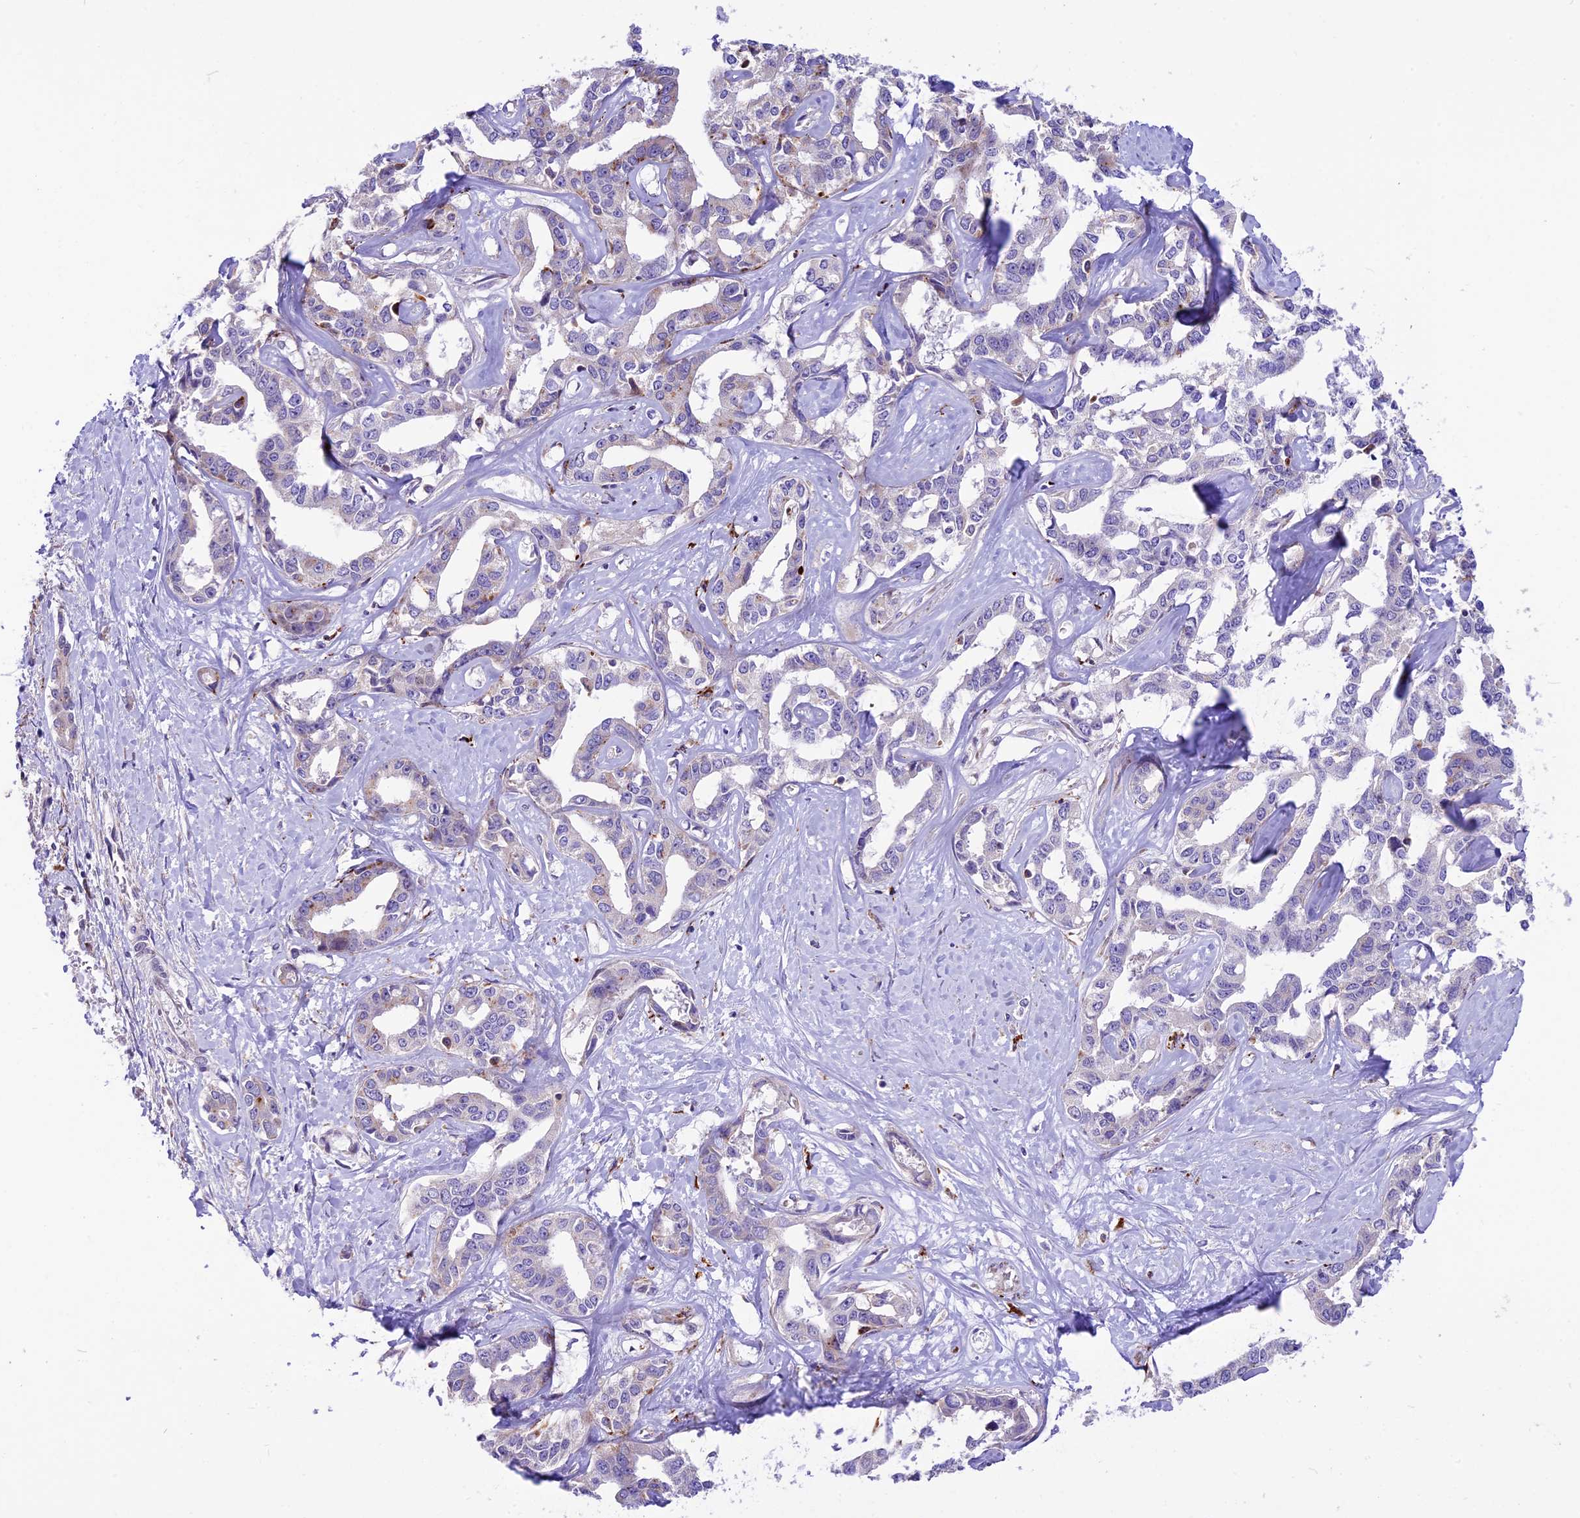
{"staining": {"intensity": "negative", "quantity": "none", "location": "none"}, "tissue": "liver cancer", "cell_type": "Tumor cells", "image_type": "cancer", "snomed": [{"axis": "morphology", "description": "Cholangiocarcinoma"}, {"axis": "topography", "description": "Liver"}], "caption": "High magnification brightfield microscopy of liver cholangiocarcinoma stained with DAB (brown) and counterstained with hematoxylin (blue): tumor cells show no significant expression. (Stains: DAB IHC with hematoxylin counter stain, Microscopy: brightfield microscopy at high magnification).", "gene": "THRSP", "patient": {"sex": "male", "age": 59}}